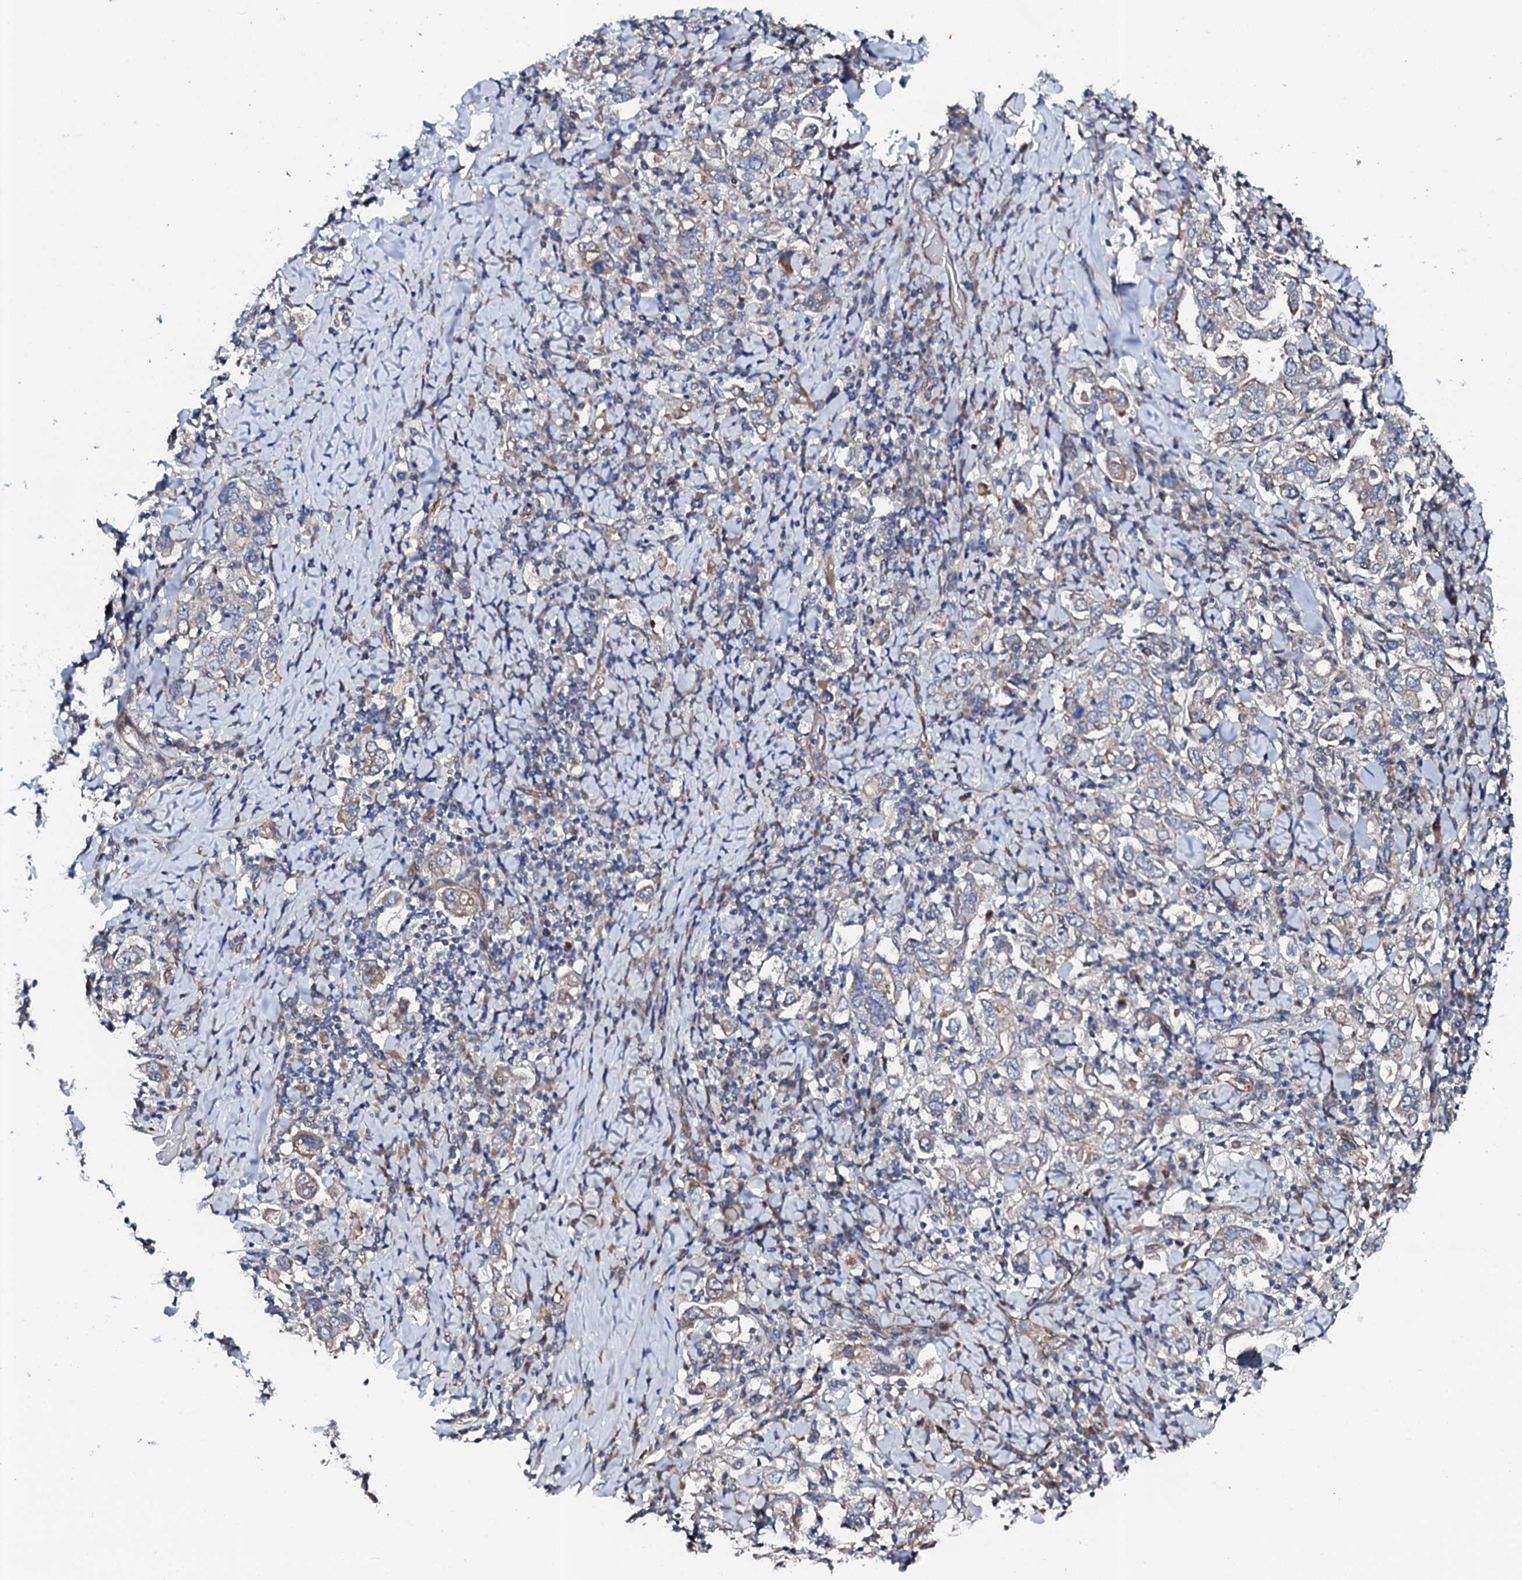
{"staining": {"intensity": "weak", "quantity": "<25%", "location": "cytoplasmic/membranous"}, "tissue": "stomach cancer", "cell_type": "Tumor cells", "image_type": "cancer", "snomed": [{"axis": "morphology", "description": "Adenocarcinoma, NOS"}, {"axis": "topography", "description": "Stomach, upper"}], "caption": "Immunohistochemical staining of human stomach adenocarcinoma demonstrates no significant staining in tumor cells.", "gene": "CIAO2A", "patient": {"sex": "male", "age": 62}}